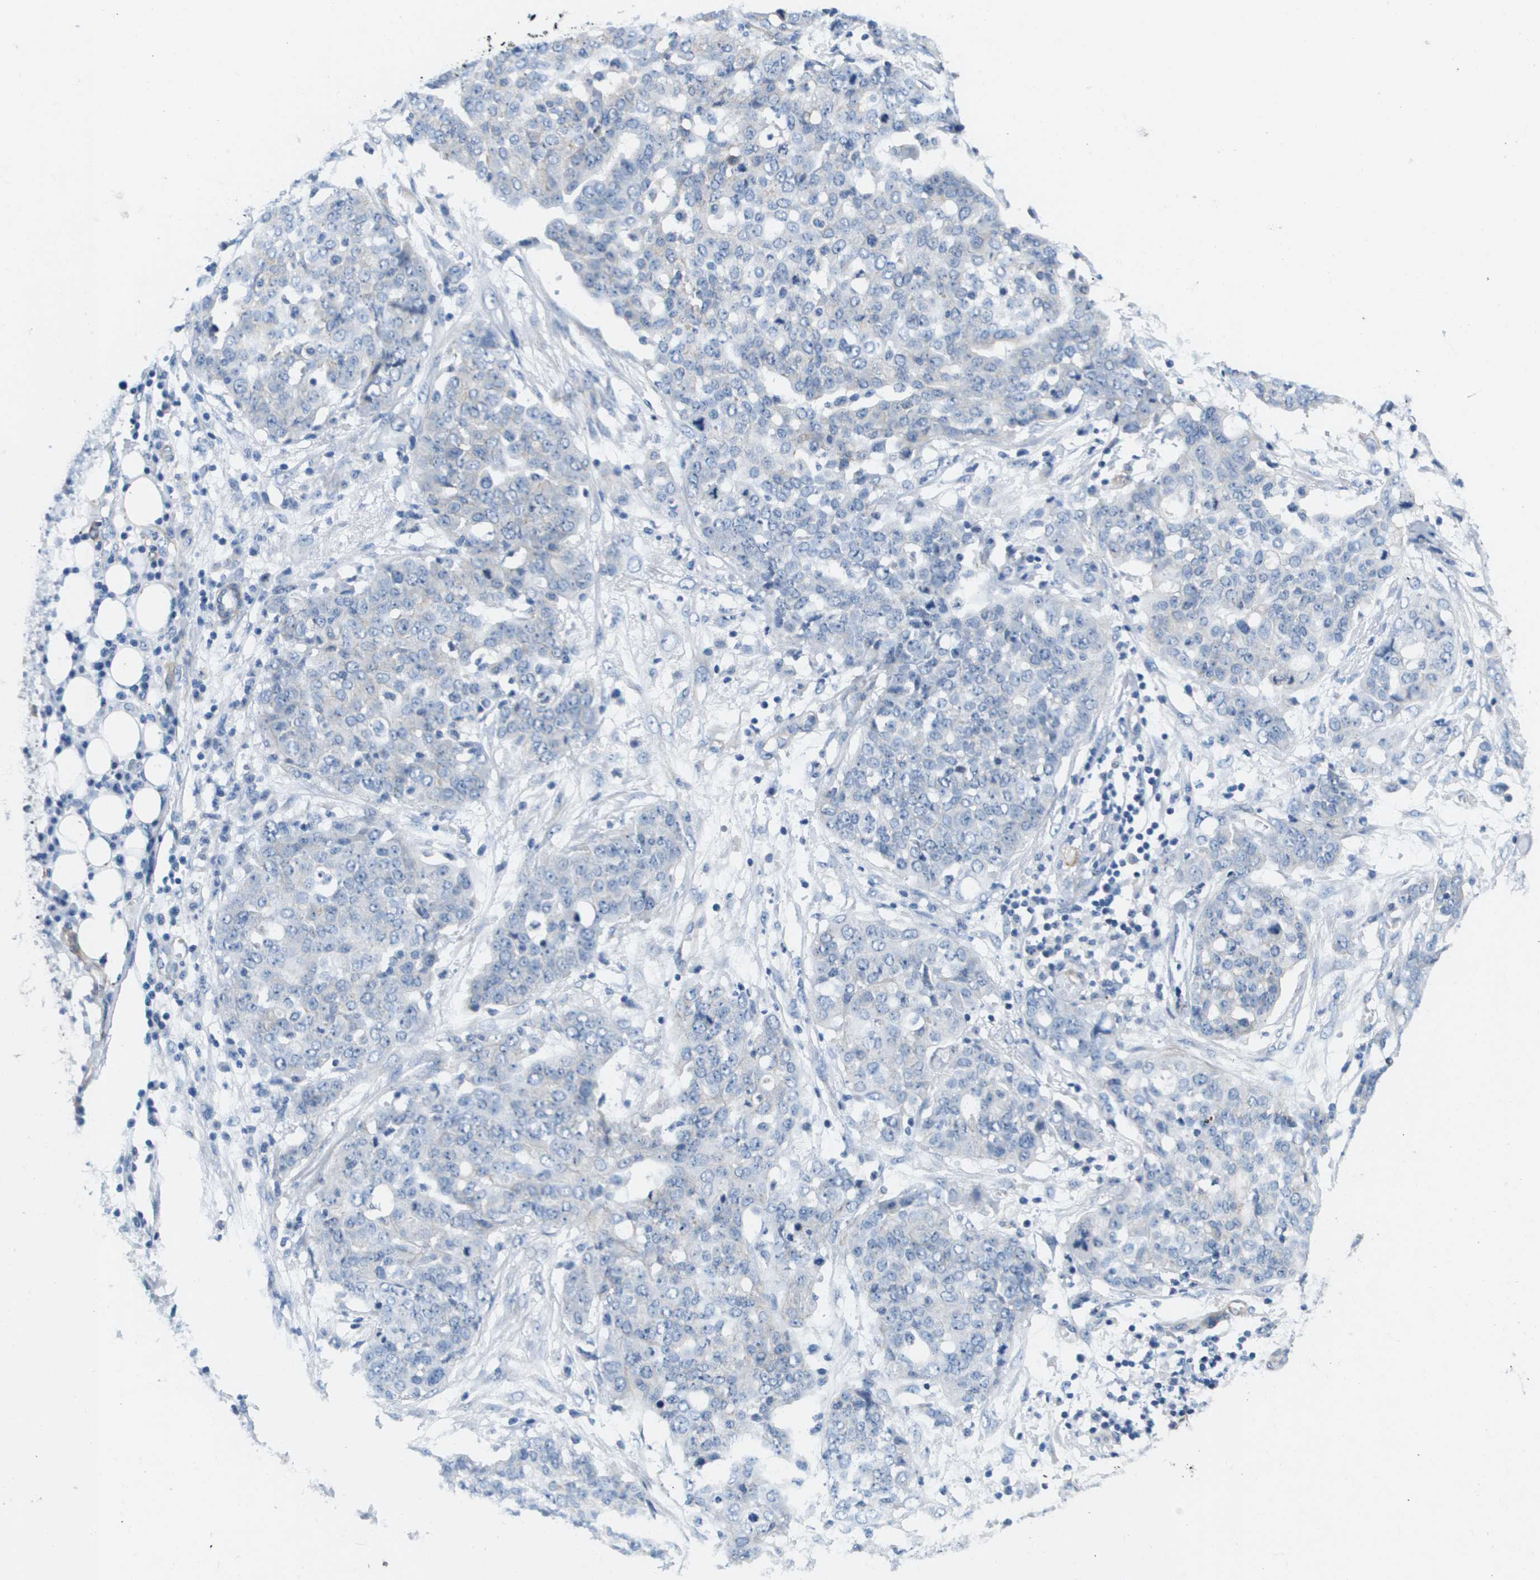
{"staining": {"intensity": "negative", "quantity": "none", "location": "none"}, "tissue": "ovarian cancer", "cell_type": "Tumor cells", "image_type": "cancer", "snomed": [{"axis": "morphology", "description": "Cystadenocarcinoma, serous, NOS"}, {"axis": "topography", "description": "Soft tissue"}, {"axis": "topography", "description": "Ovary"}], "caption": "Photomicrograph shows no protein staining in tumor cells of serous cystadenocarcinoma (ovarian) tissue. (Immunohistochemistry, brightfield microscopy, high magnification).", "gene": "LPP", "patient": {"sex": "female", "age": 57}}